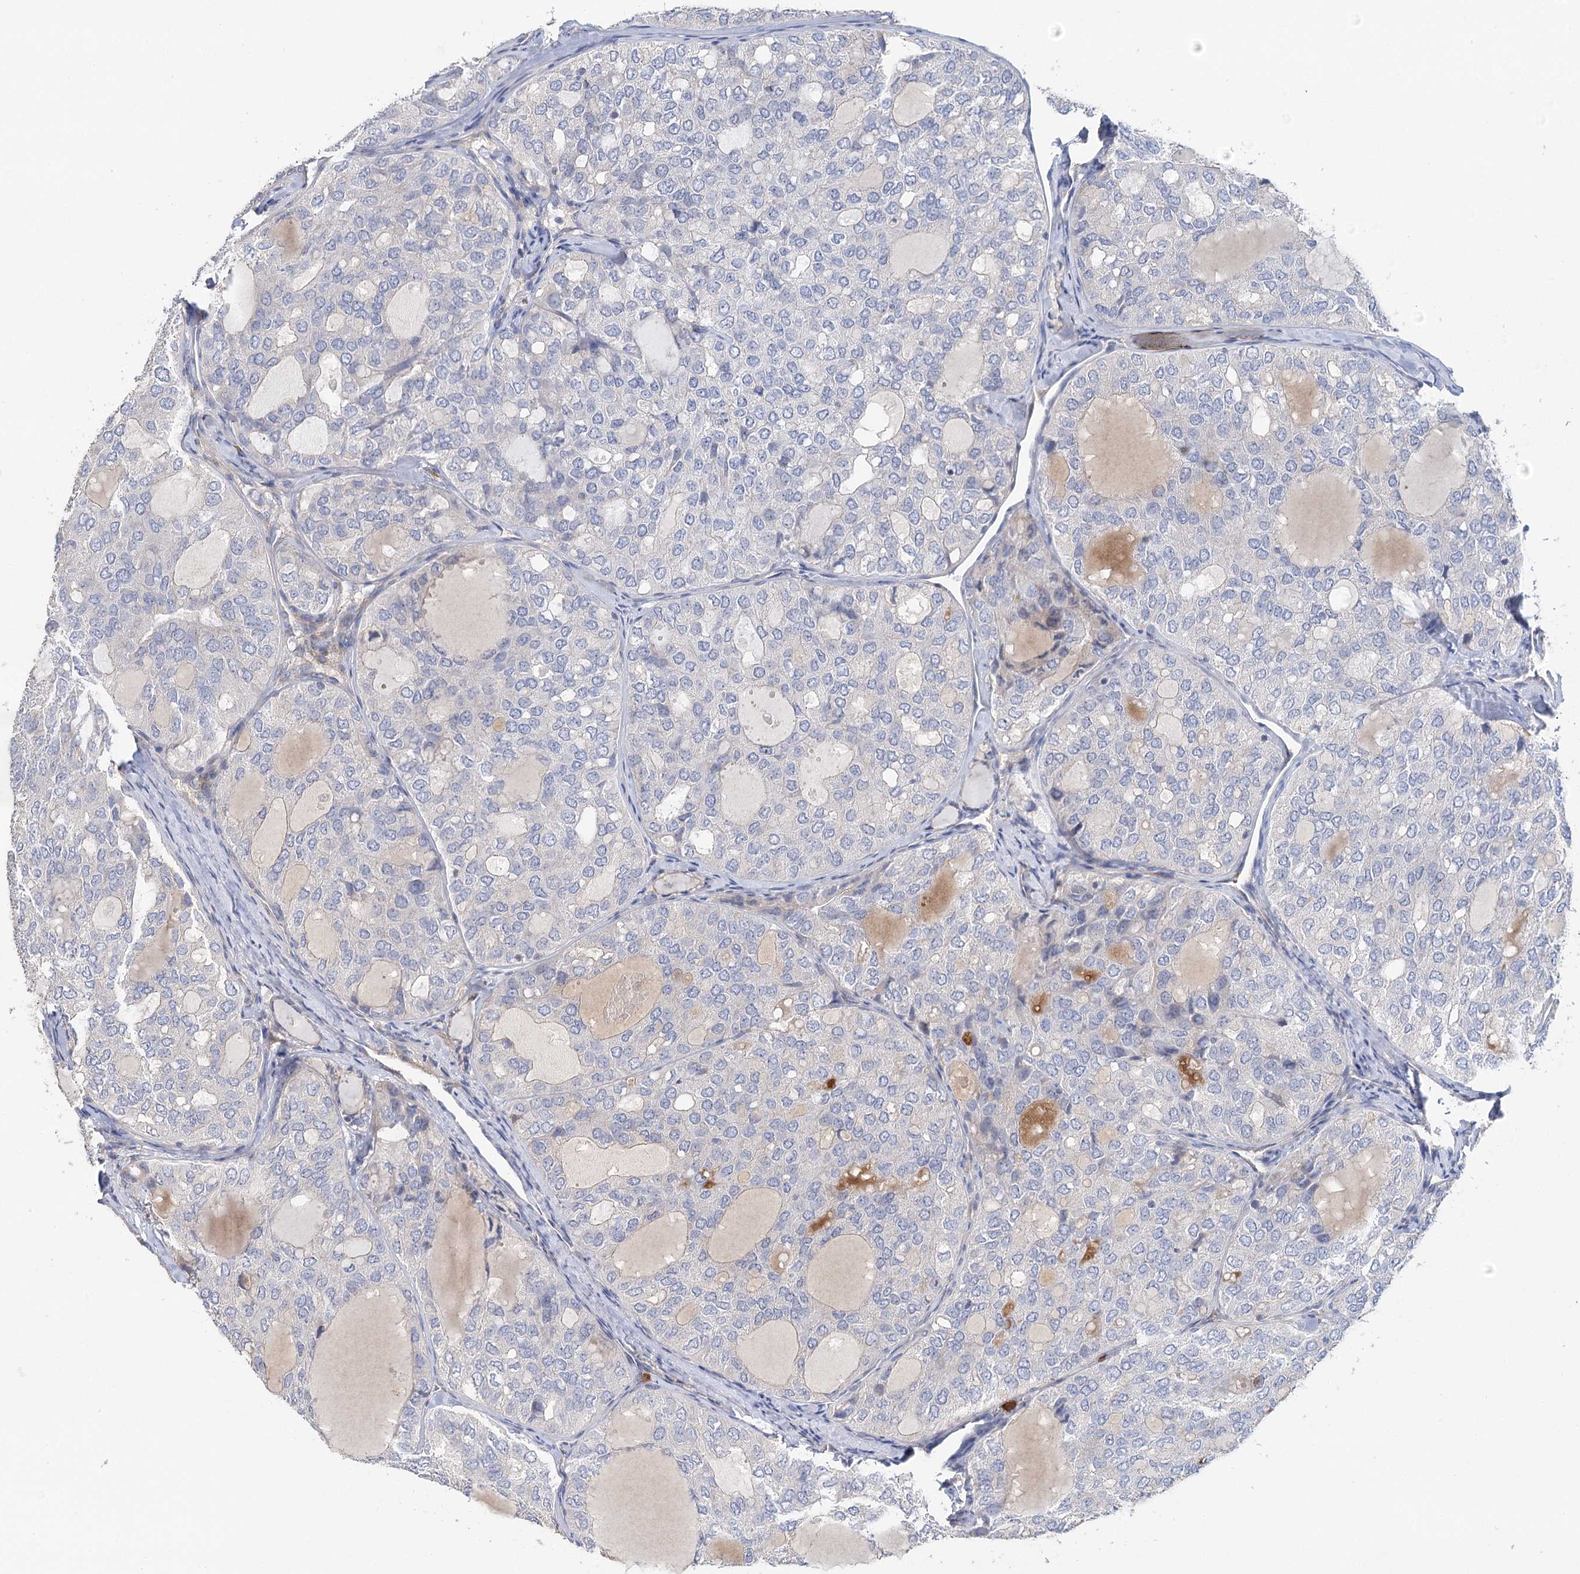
{"staining": {"intensity": "negative", "quantity": "none", "location": "none"}, "tissue": "thyroid cancer", "cell_type": "Tumor cells", "image_type": "cancer", "snomed": [{"axis": "morphology", "description": "Follicular adenoma carcinoma, NOS"}, {"axis": "topography", "description": "Thyroid gland"}], "caption": "Immunohistochemical staining of thyroid cancer (follicular adenoma carcinoma) demonstrates no significant expression in tumor cells. (DAB (3,3'-diaminobenzidine) IHC, high magnification).", "gene": "EPB41L5", "patient": {"sex": "male", "age": 75}}